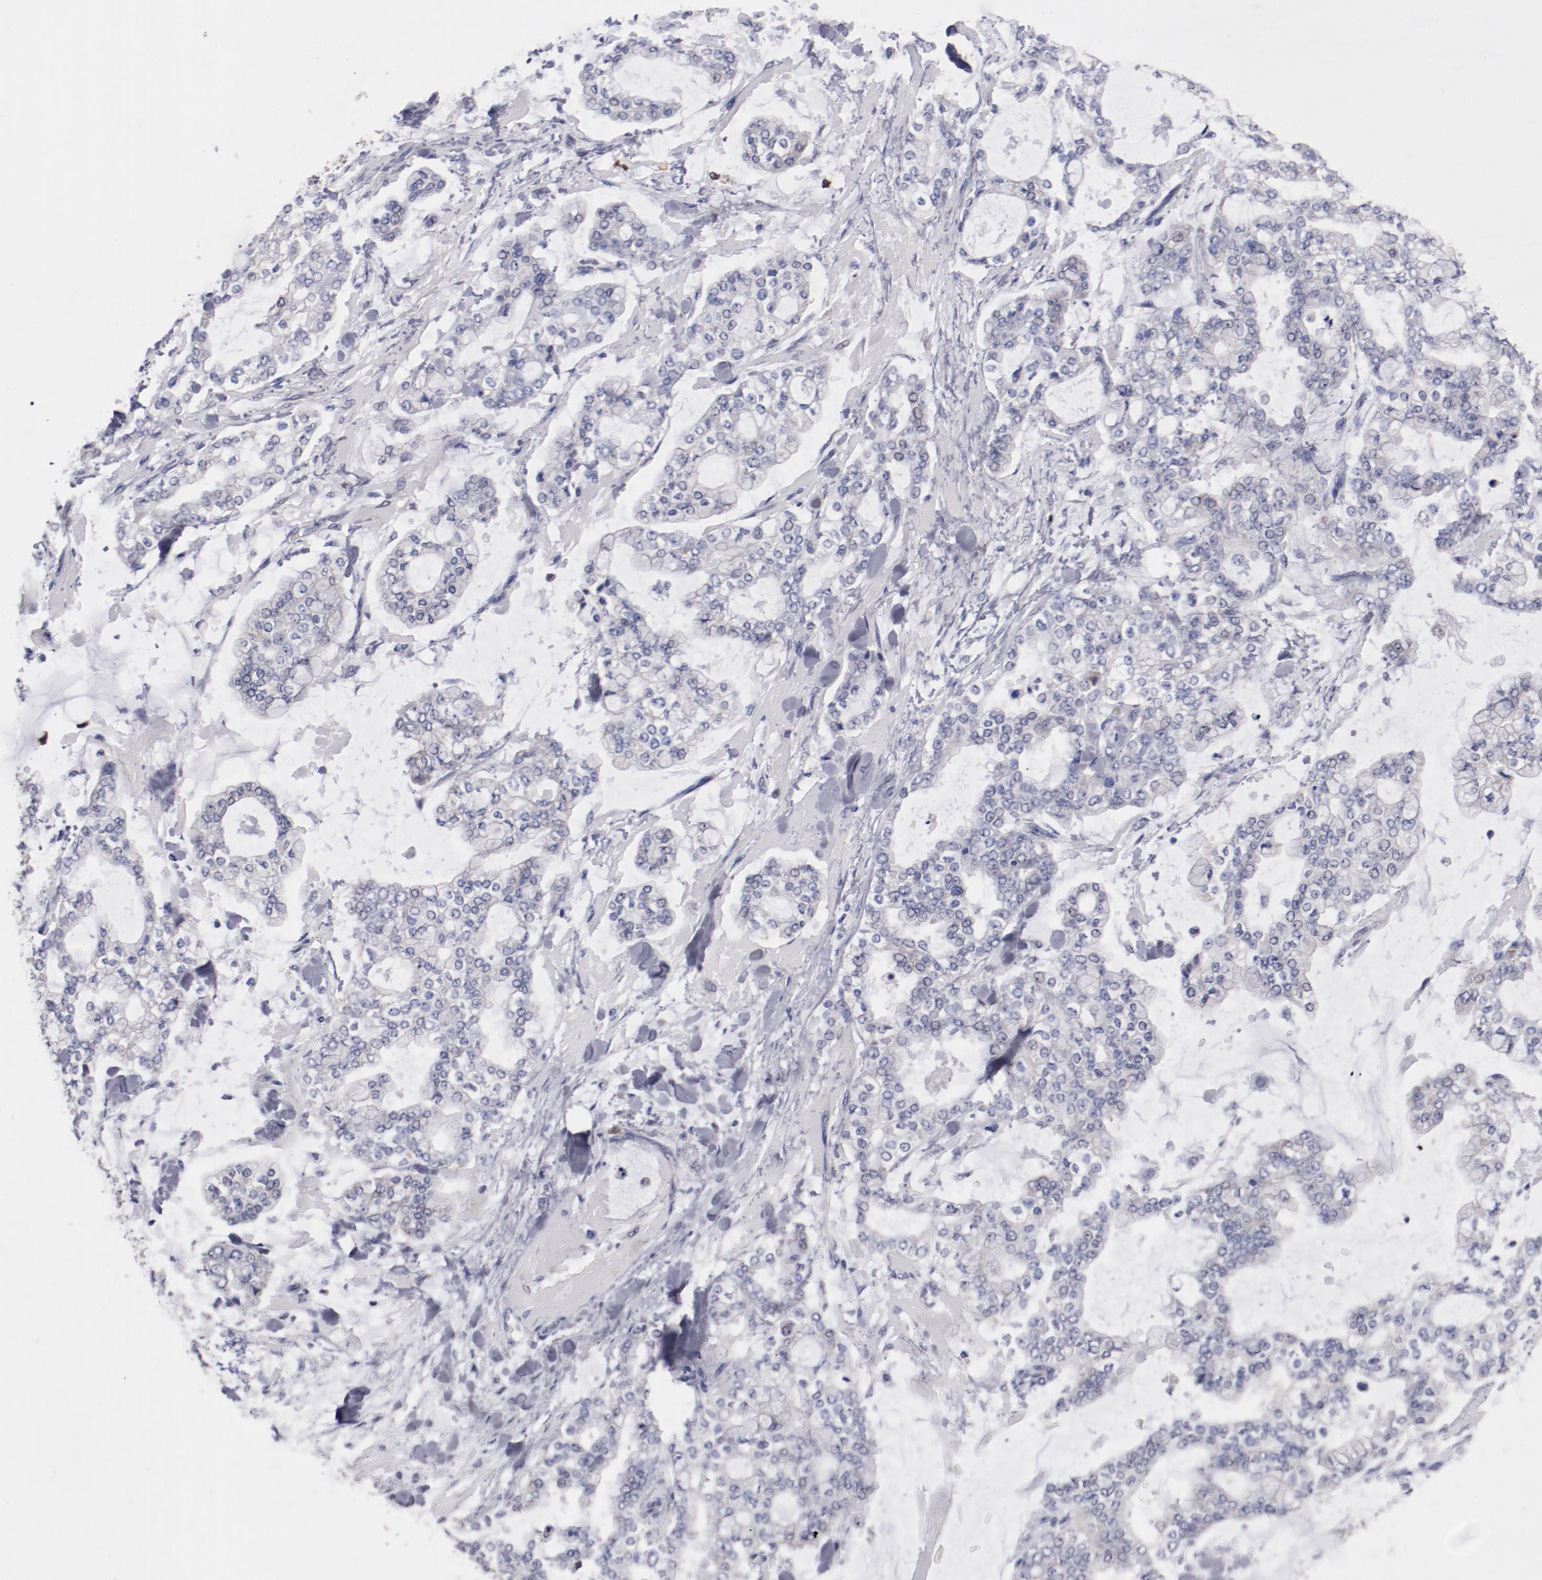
{"staining": {"intensity": "weak", "quantity": "<25%", "location": "cytoplasmic/membranous"}, "tissue": "stomach cancer", "cell_type": "Tumor cells", "image_type": "cancer", "snomed": [{"axis": "morphology", "description": "Normal tissue, NOS"}, {"axis": "morphology", "description": "Adenocarcinoma, NOS"}, {"axis": "topography", "description": "Stomach, upper"}, {"axis": "topography", "description": "Stomach"}], "caption": "The immunohistochemistry (IHC) histopathology image has no significant positivity in tumor cells of adenocarcinoma (stomach) tissue.", "gene": "FGR", "patient": {"sex": "male", "age": 76}}